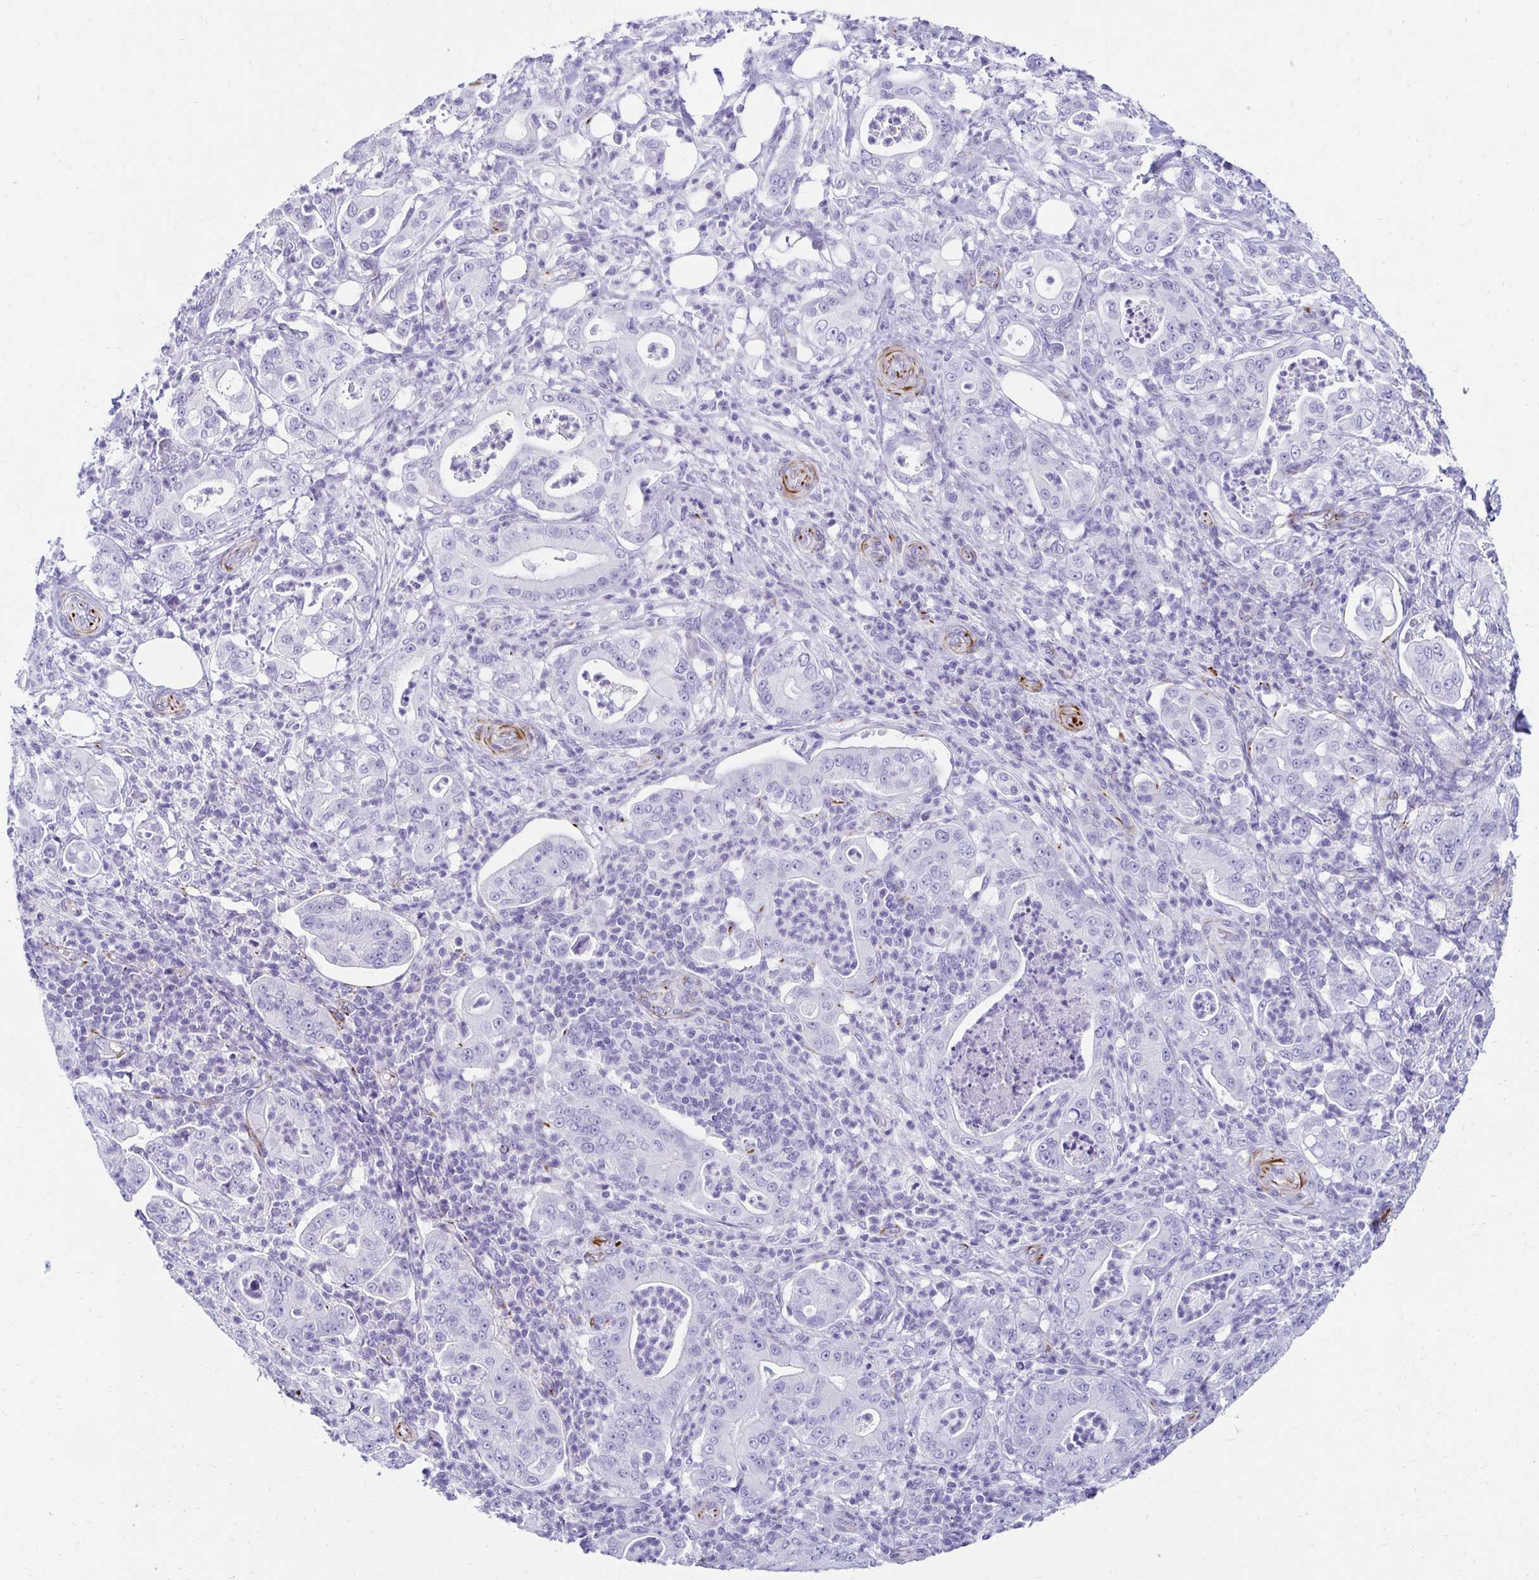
{"staining": {"intensity": "negative", "quantity": "none", "location": "none"}, "tissue": "pancreatic cancer", "cell_type": "Tumor cells", "image_type": "cancer", "snomed": [{"axis": "morphology", "description": "Adenocarcinoma, NOS"}, {"axis": "topography", "description": "Pancreas"}], "caption": "IHC of human pancreatic cancer (adenocarcinoma) exhibits no positivity in tumor cells. (IHC, brightfield microscopy, high magnification).", "gene": "TMEM54", "patient": {"sex": "male", "age": 71}}